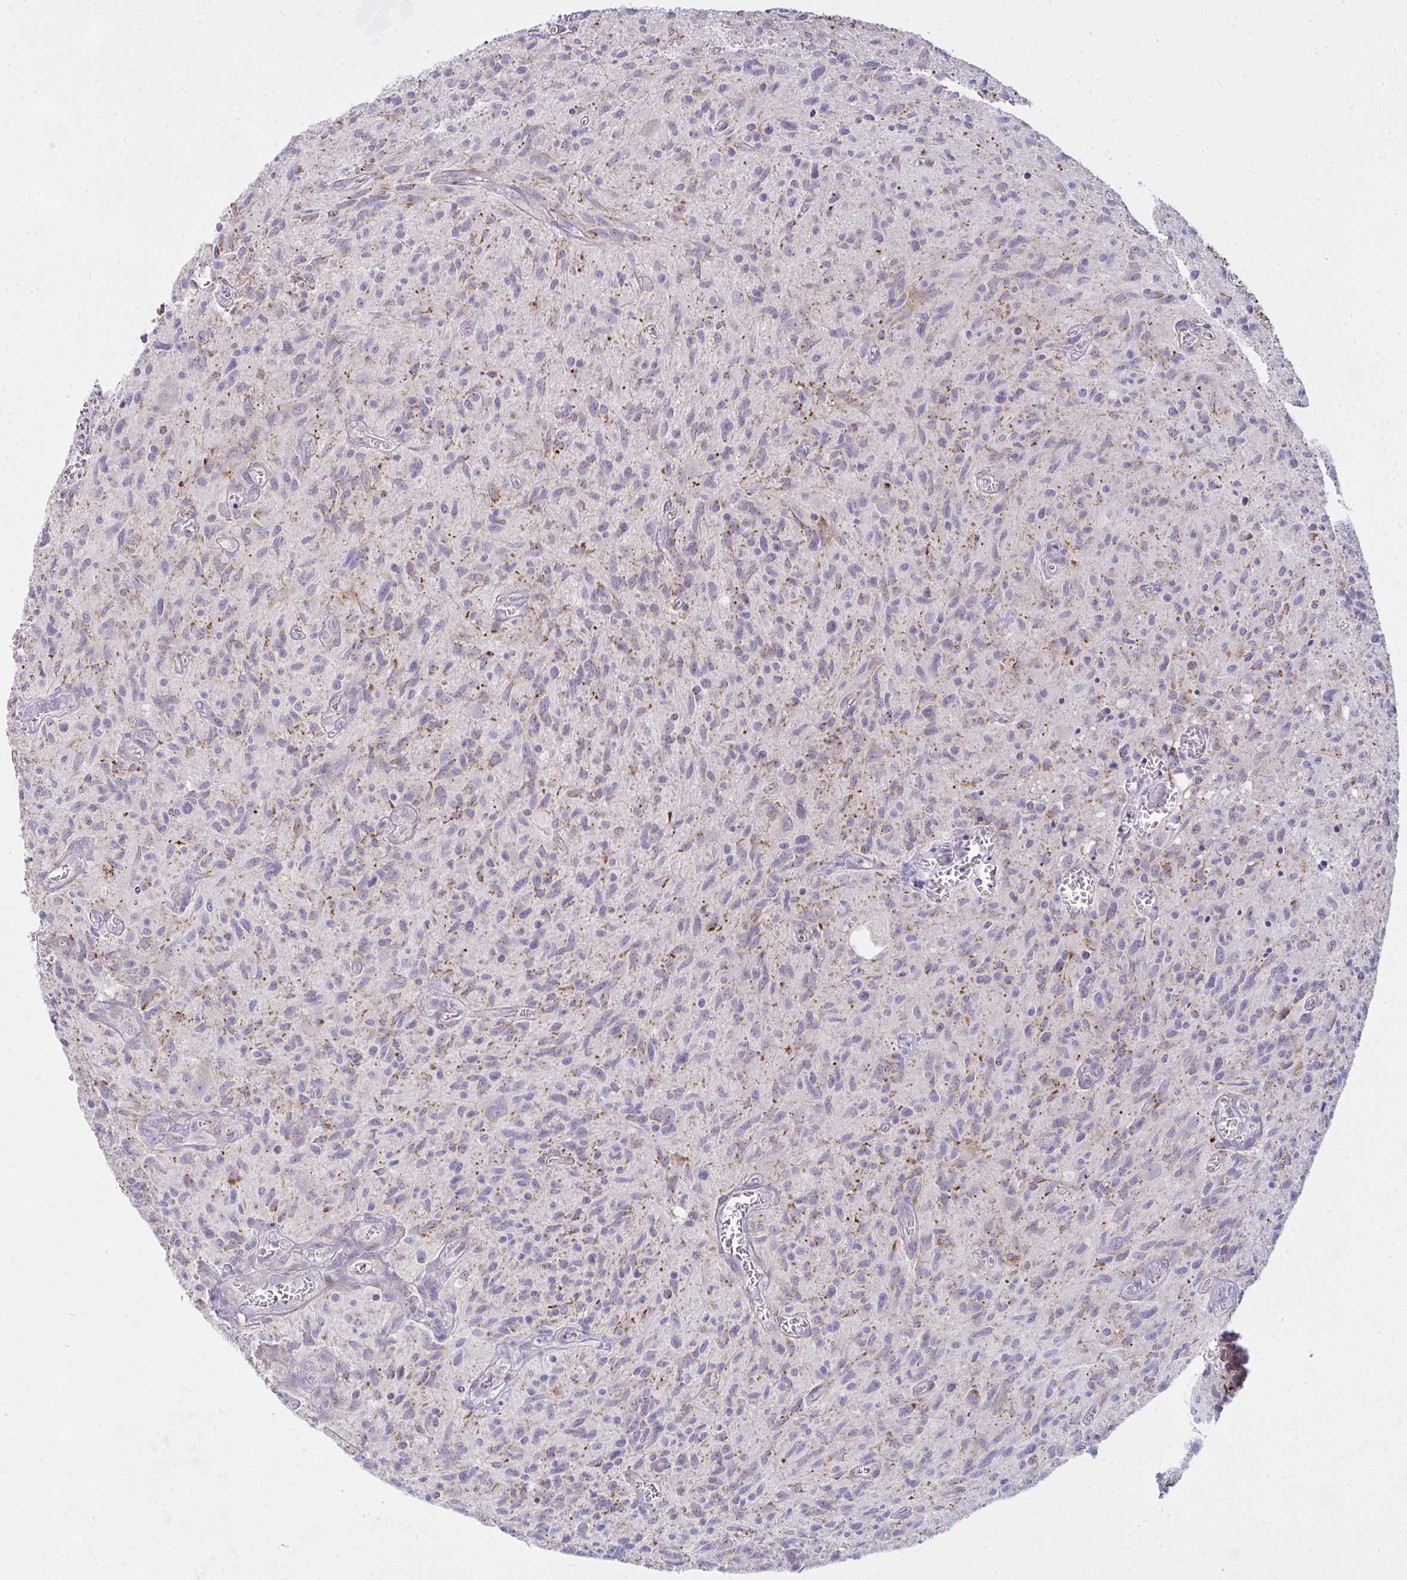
{"staining": {"intensity": "weak", "quantity": "<25%", "location": "cytoplasmic/membranous"}, "tissue": "glioma", "cell_type": "Tumor cells", "image_type": "cancer", "snomed": [{"axis": "morphology", "description": "Glioma, malignant, High grade"}, {"axis": "topography", "description": "Brain"}], "caption": "Glioma stained for a protein using IHC reveals no expression tumor cells.", "gene": "CEP63", "patient": {"sex": "male", "age": 75}}